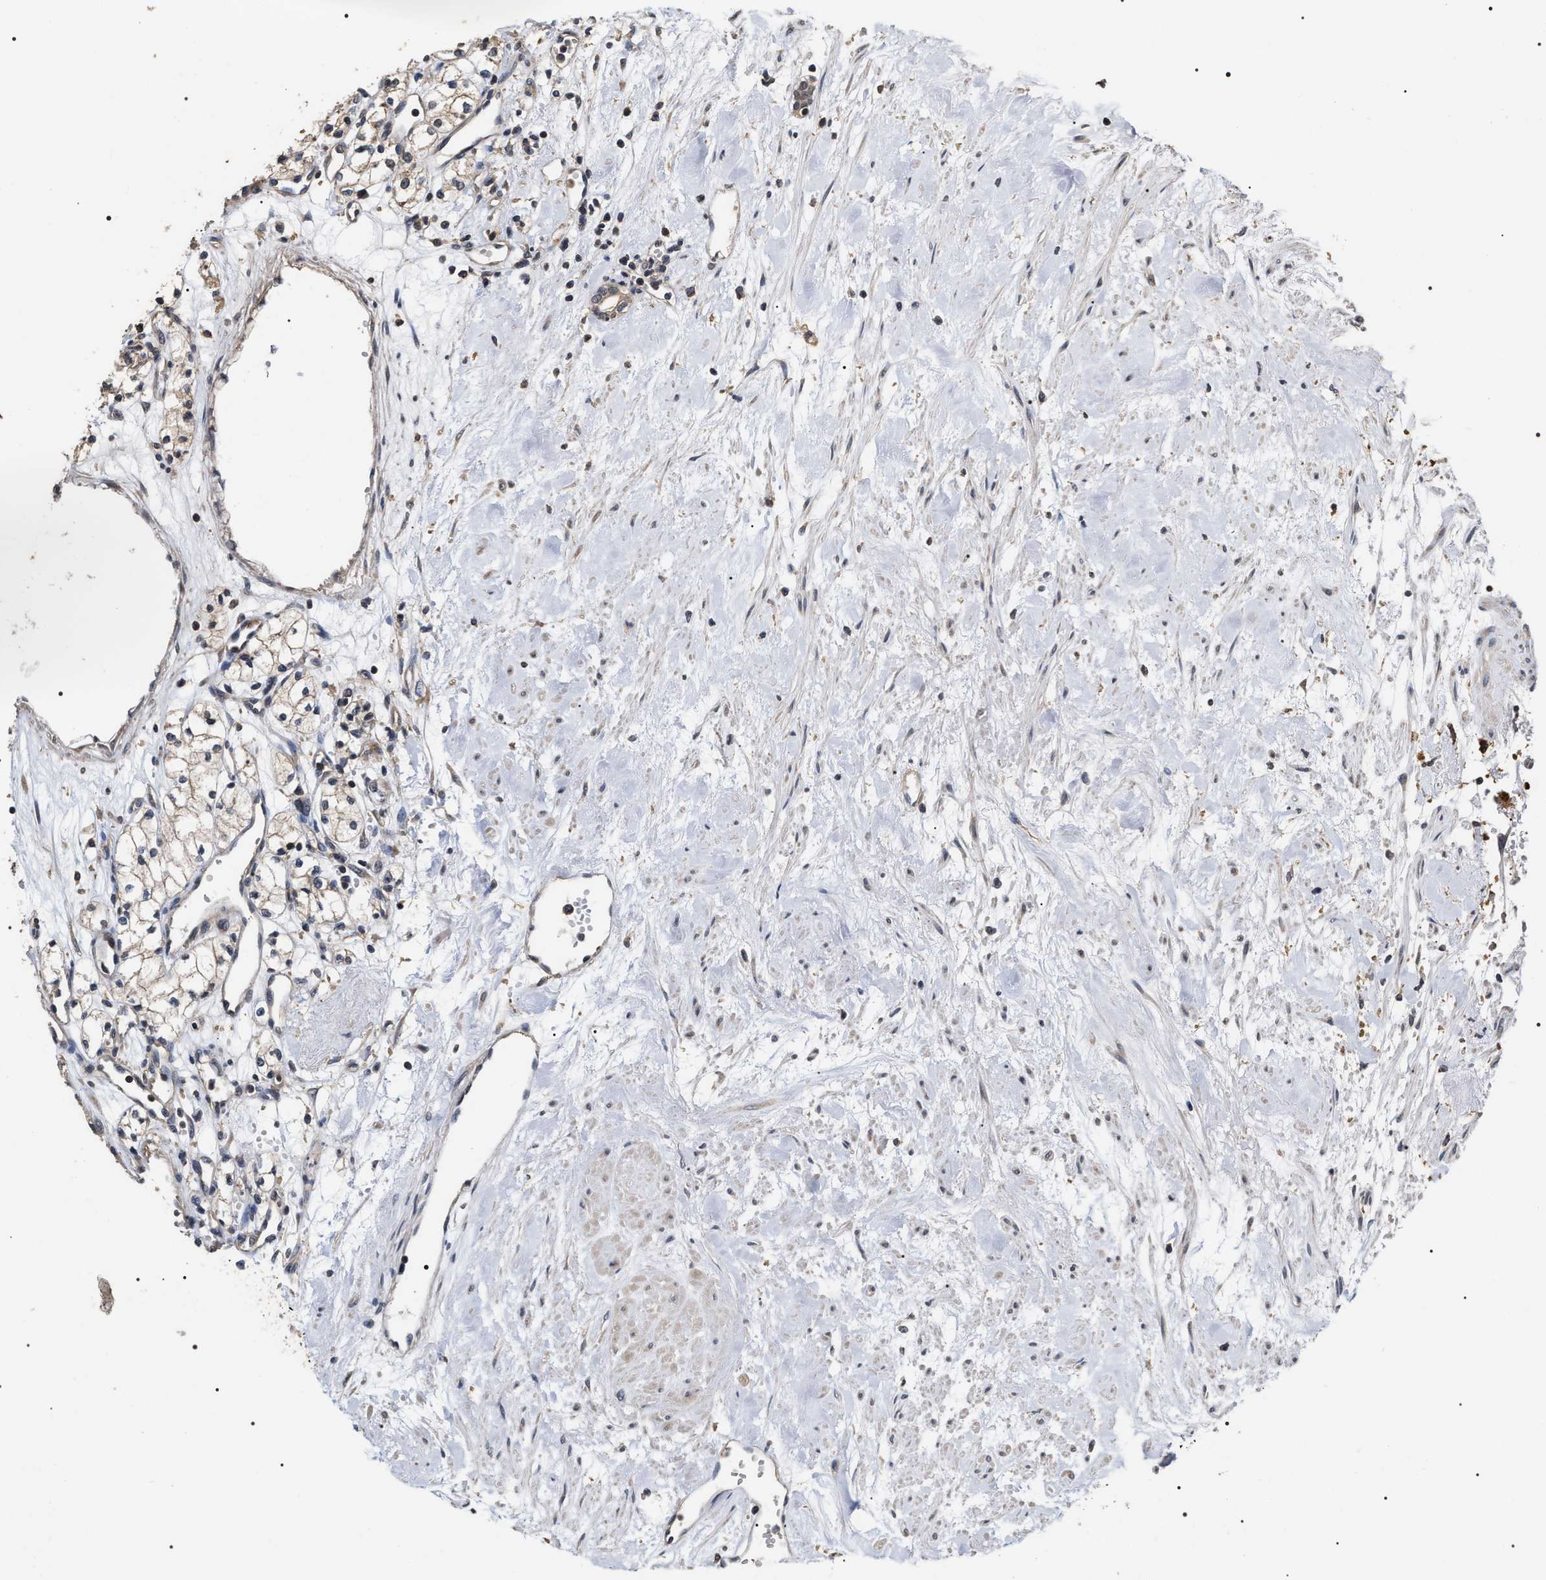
{"staining": {"intensity": "negative", "quantity": "none", "location": "none"}, "tissue": "renal cancer", "cell_type": "Tumor cells", "image_type": "cancer", "snomed": [{"axis": "morphology", "description": "Adenocarcinoma, NOS"}, {"axis": "topography", "description": "Kidney"}], "caption": "Tumor cells are negative for brown protein staining in adenocarcinoma (renal). The staining was performed using DAB (3,3'-diaminobenzidine) to visualize the protein expression in brown, while the nuclei were stained in blue with hematoxylin (Magnification: 20x).", "gene": "UPF3A", "patient": {"sex": "male", "age": 59}}